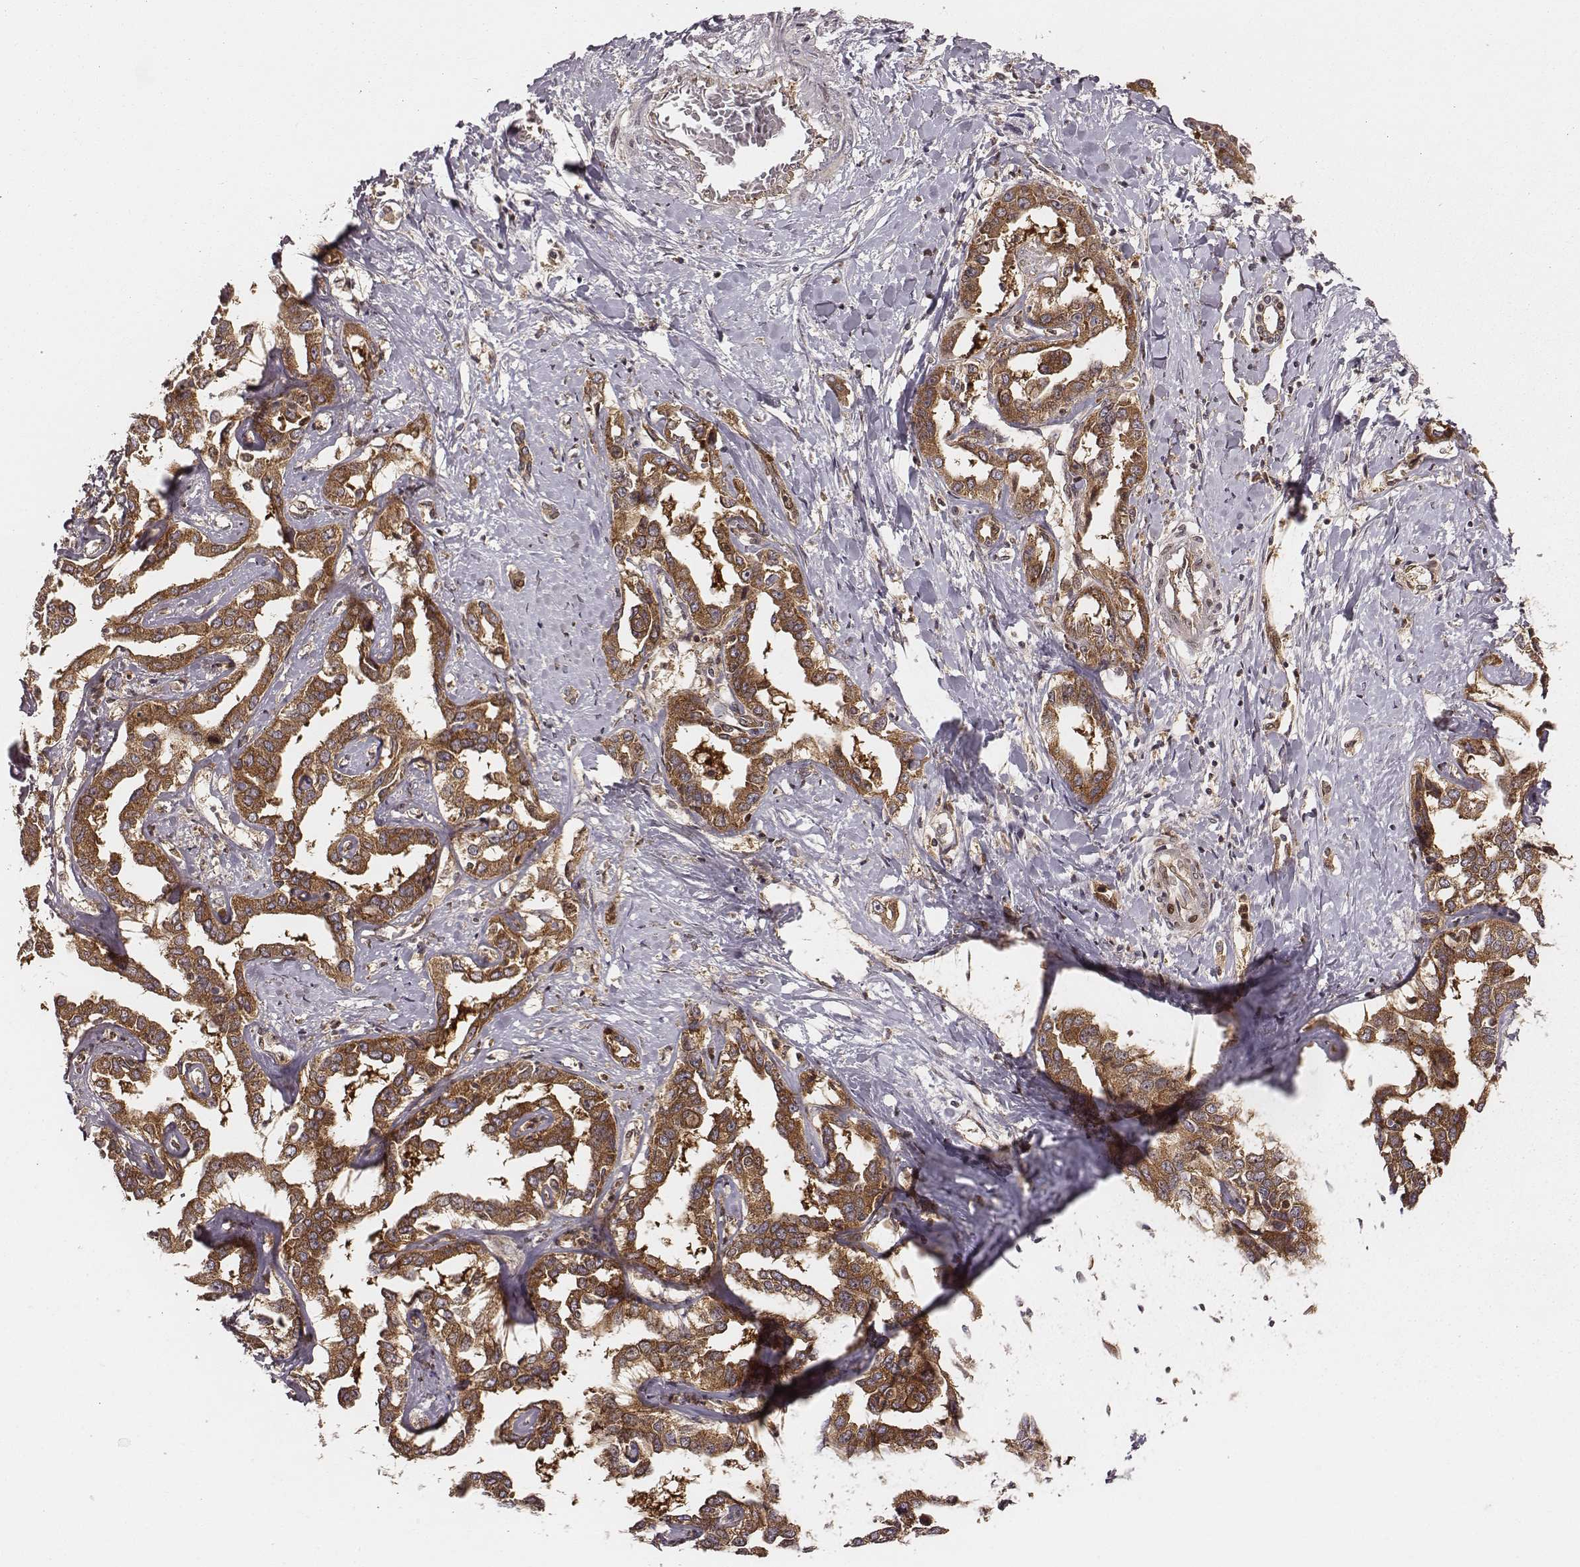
{"staining": {"intensity": "strong", "quantity": ">75%", "location": "cytoplasmic/membranous"}, "tissue": "liver cancer", "cell_type": "Tumor cells", "image_type": "cancer", "snomed": [{"axis": "morphology", "description": "Cholangiocarcinoma"}, {"axis": "topography", "description": "Liver"}], "caption": "A brown stain labels strong cytoplasmic/membranous staining of a protein in human liver cancer (cholangiocarcinoma) tumor cells.", "gene": "VPS26A", "patient": {"sex": "male", "age": 59}}